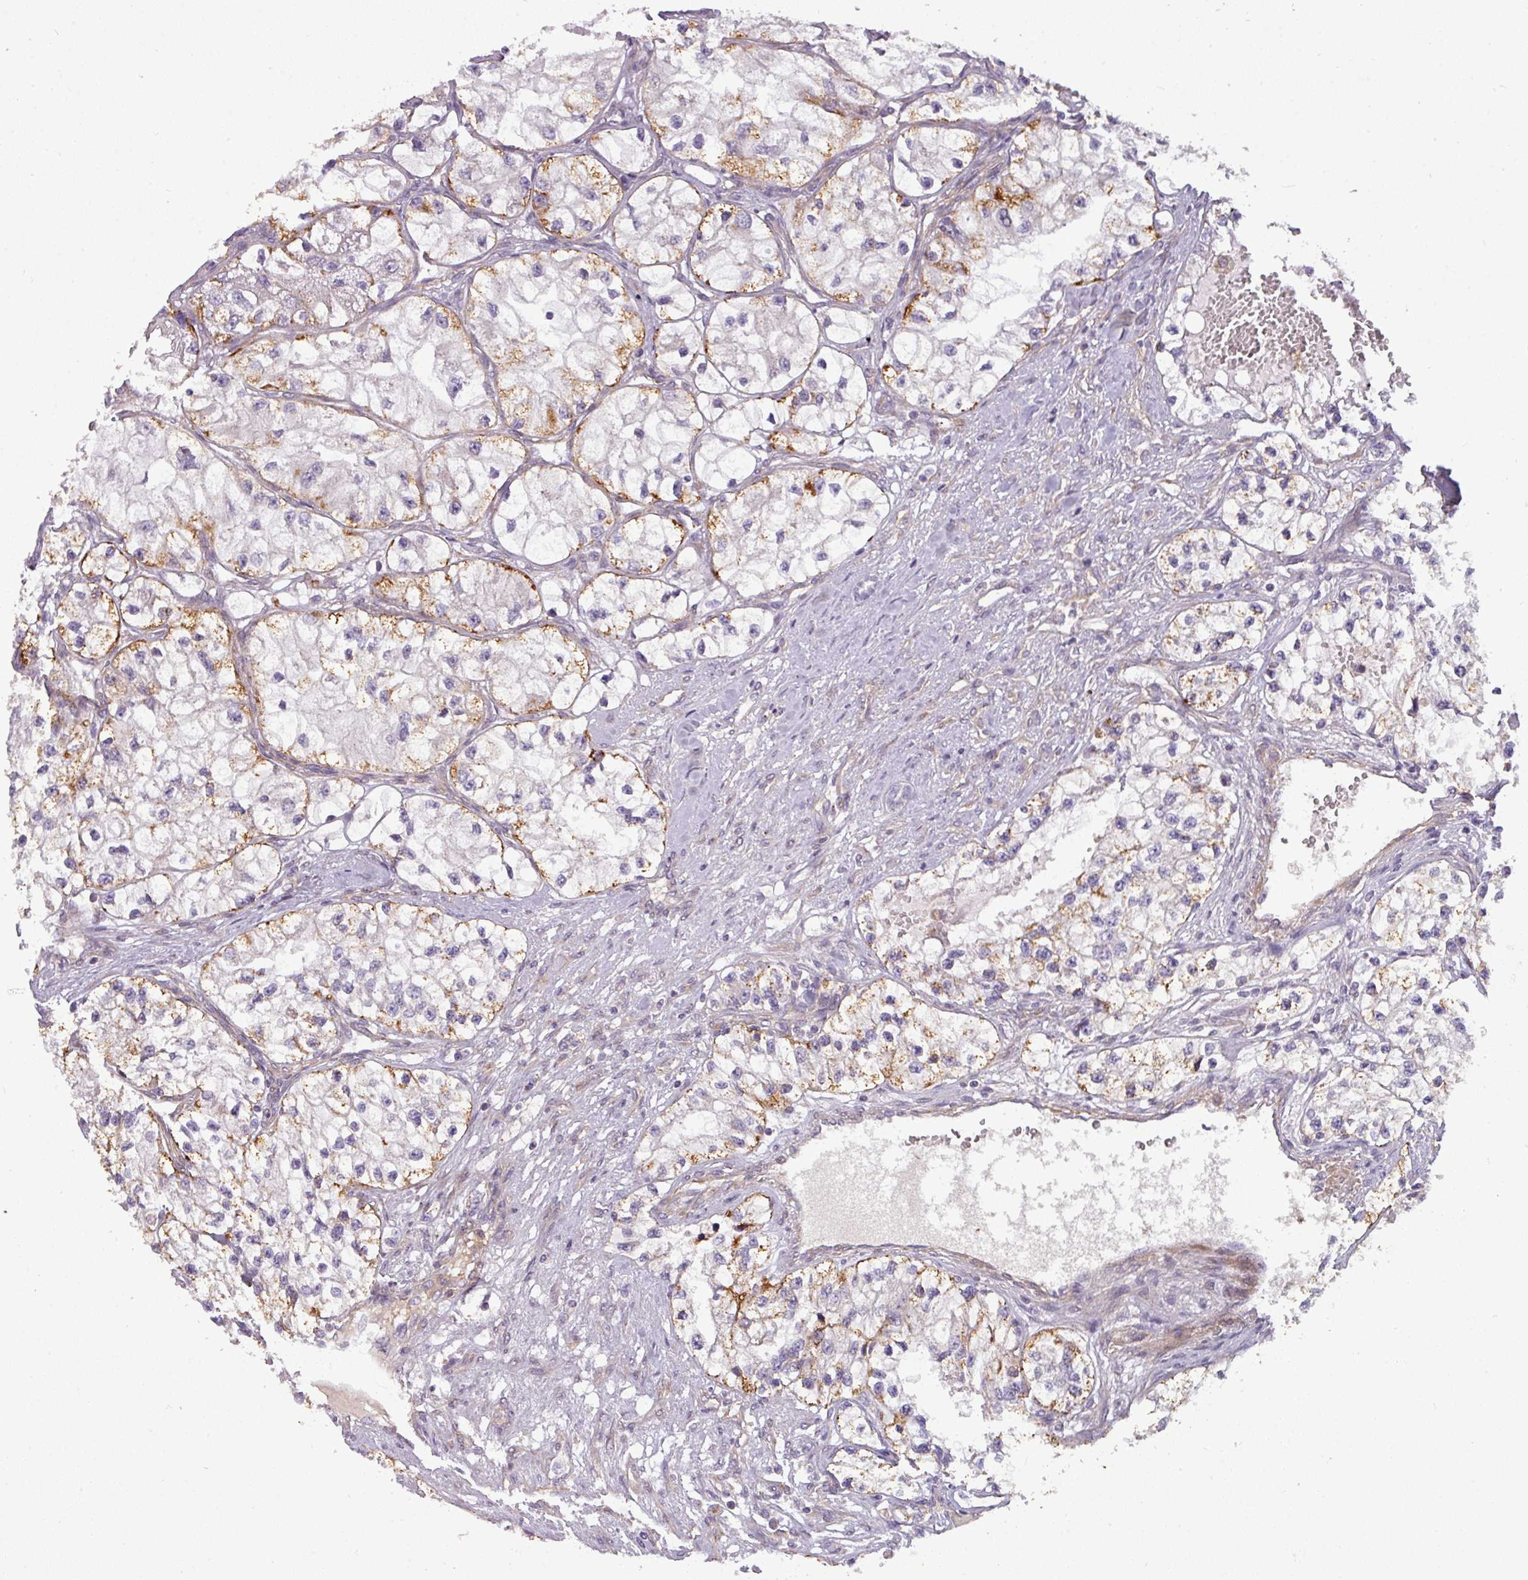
{"staining": {"intensity": "moderate", "quantity": "25%-75%", "location": "cytoplasmic/membranous"}, "tissue": "renal cancer", "cell_type": "Tumor cells", "image_type": "cancer", "snomed": [{"axis": "morphology", "description": "Adenocarcinoma, NOS"}, {"axis": "topography", "description": "Kidney"}], "caption": "Protein staining exhibits moderate cytoplasmic/membranous staining in approximately 25%-75% of tumor cells in renal cancer (adenocarcinoma).", "gene": "ZNF35", "patient": {"sex": "female", "age": 57}}